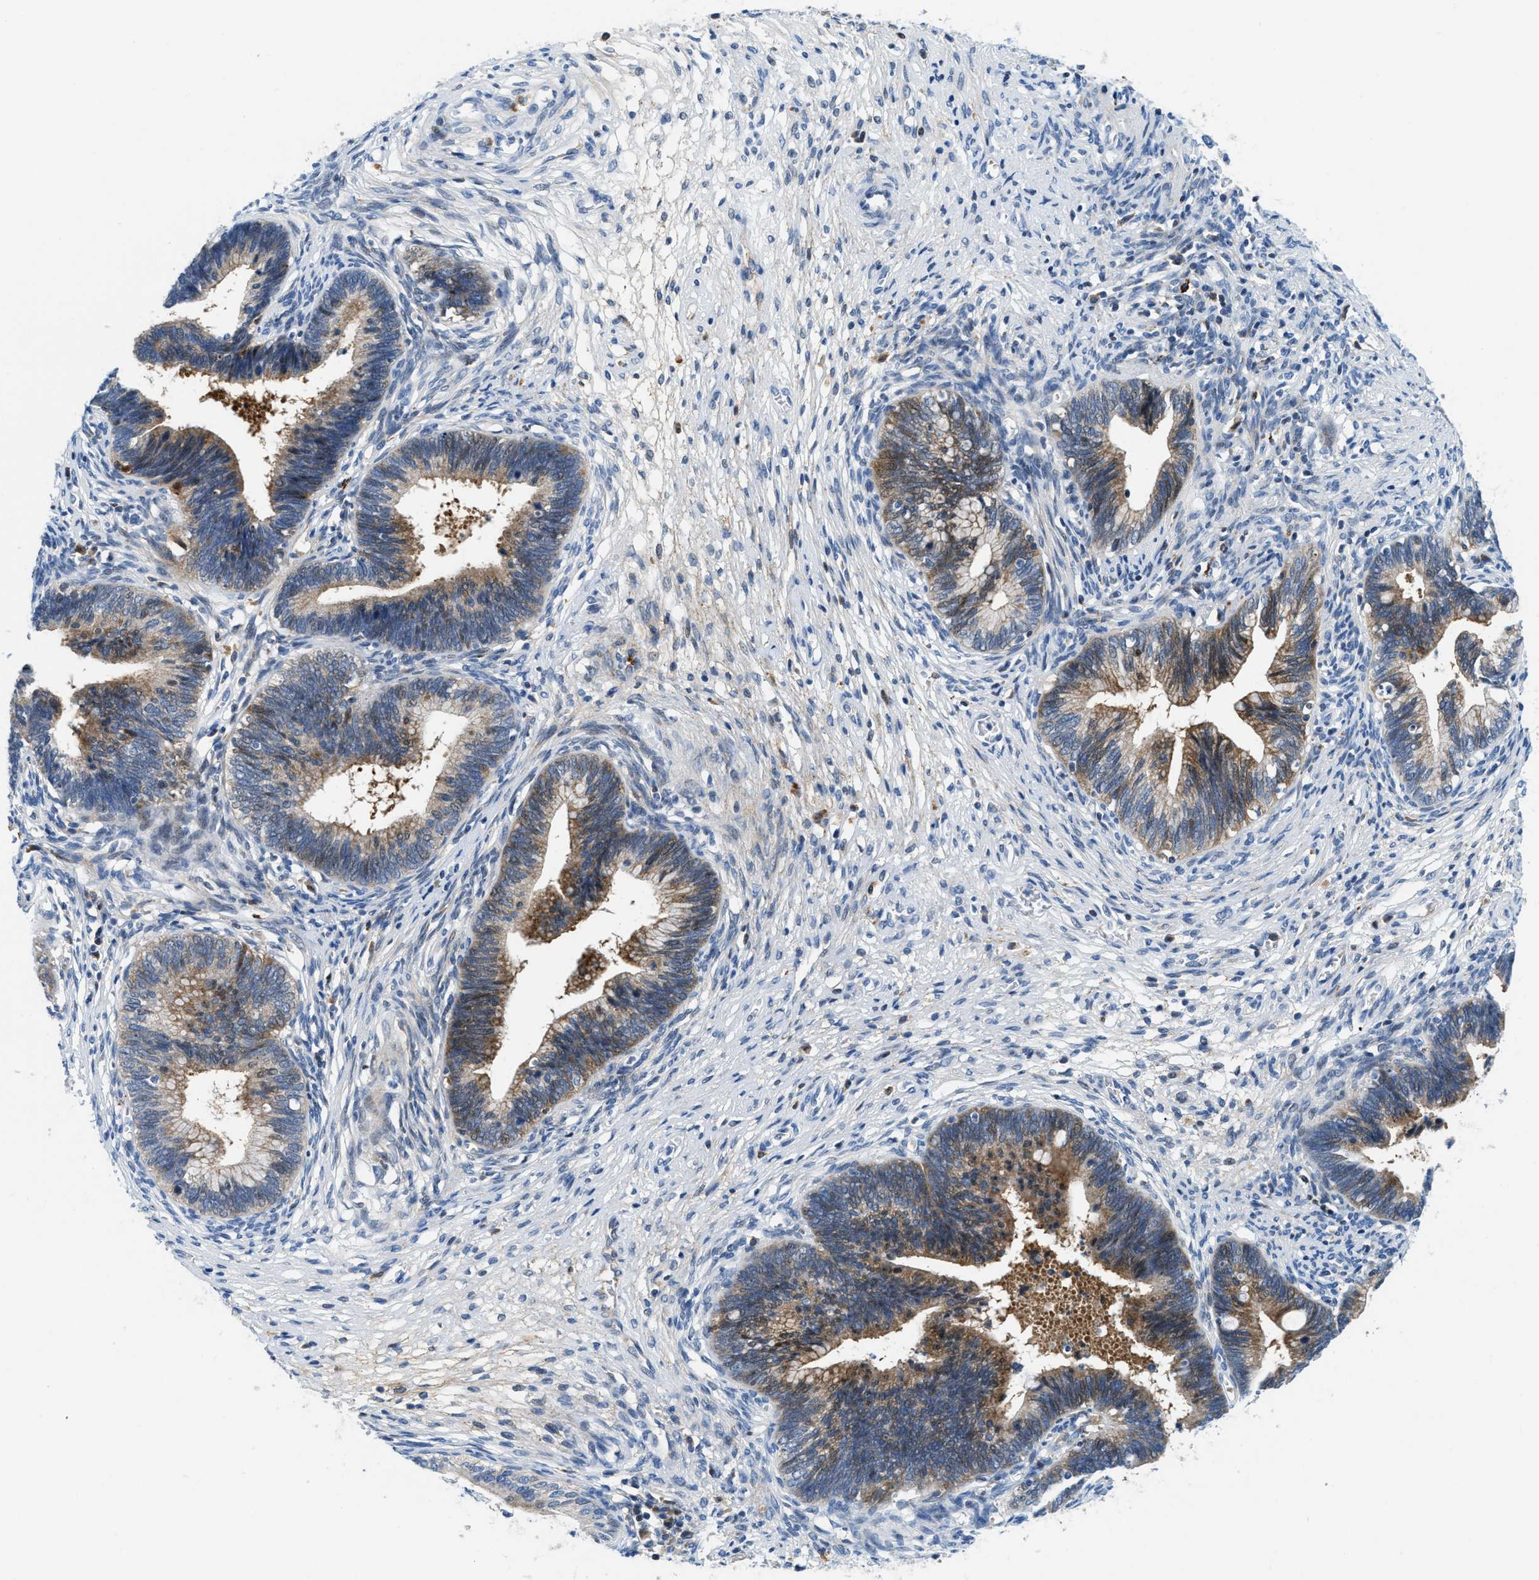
{"staining": {"intensity": "moderate", "quantity": ">75%", "location": "cytoplasmic/membranous"}, "tissue": "cervical cancer", "cell_type": "Tumor cells", "image_type": "cancer", "snomed": [{"axis": "morphology", "description": "Adenocarcinoma, NOS"}, {"axis": "topography", "description": "Cervix"}], "caption": "Immunohistochemical staining of human adenocarcinoma (cervical) shows moderate cytoplasmic/membranous protein expression in approximately >75% of tumor cells.", "gene": "CFB", "patient": {"sex": "female", "age": 44}}